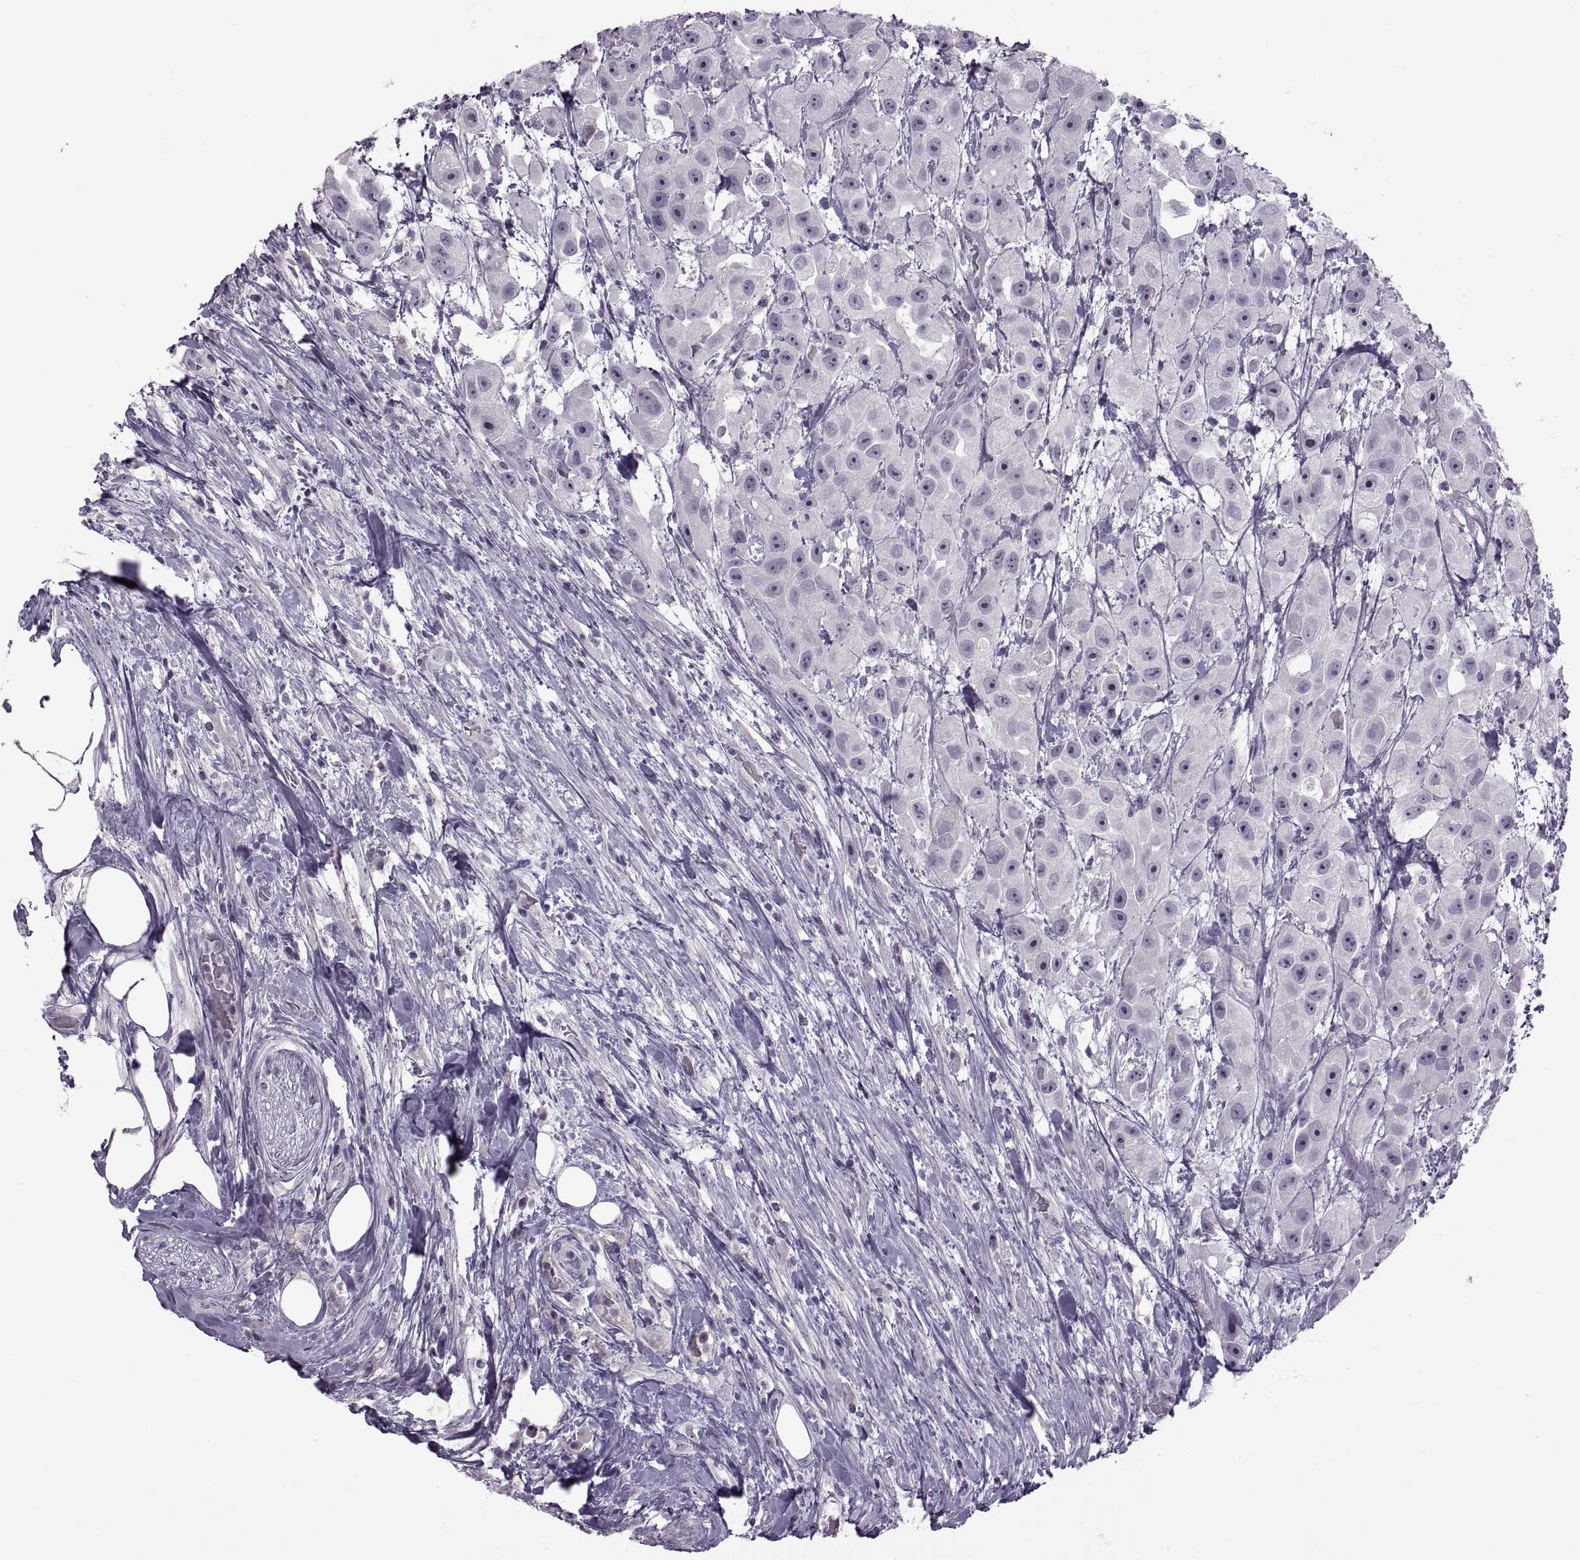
{"staining": {"intensity": "negative", "quantity": "none", "location": "none"}, "tissue": "urothelial cancer", "cell_type": "Tumor cells", "image_type": "cancer", "snomed": [{"axis": "morphology", "description": "Urothelial carcinoma, High grade"}, {"axis": "topography", "description": "Urinary bladder"}], "caption": "Micrograph shows no protein positivity in tumor cells of urothelial carcinoma (high-grade) tissue.", "gene": "RSPH6A", "patient": {"sex": "male", "age": 79}}